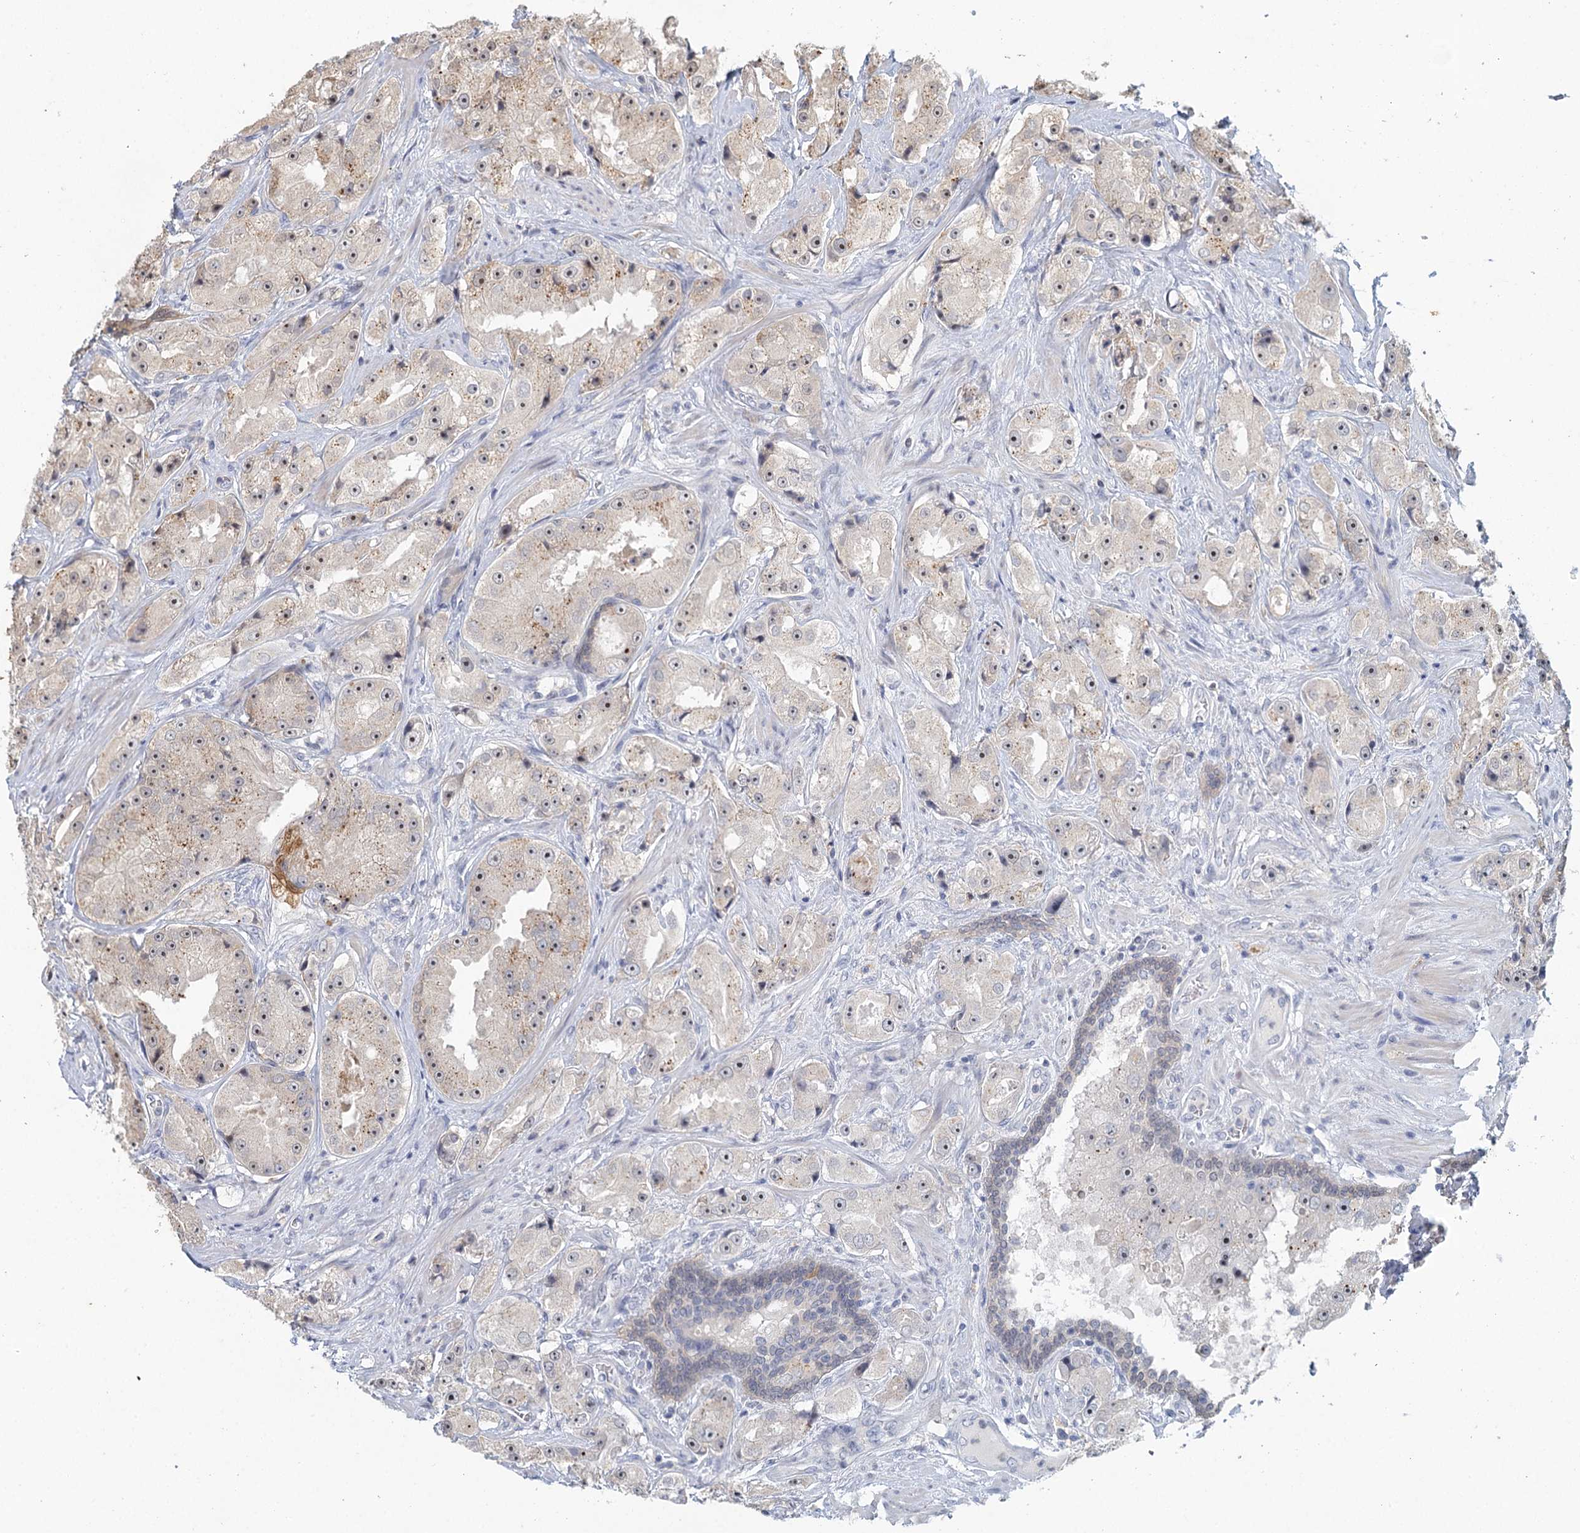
{"staining": {"intensity": "weak", "quantity": "25%-75%", "location": "nuclear"}, "tissue": "prostate cancer", "cell_type": "Tumor cells", "image_type": "cancer", "snomed": [{"axis": "morphology", "description": "Adenocarcinoma, High grade"}, {"axis": "topography", "description": "Prostate"}], "caption": "A photomicrograph of human prostate cancer stained for a protein shows weak nuclear brown staining in tumor cells.", "gene": "MYO7B", "patient": {"sex": "male", "age": 73}}